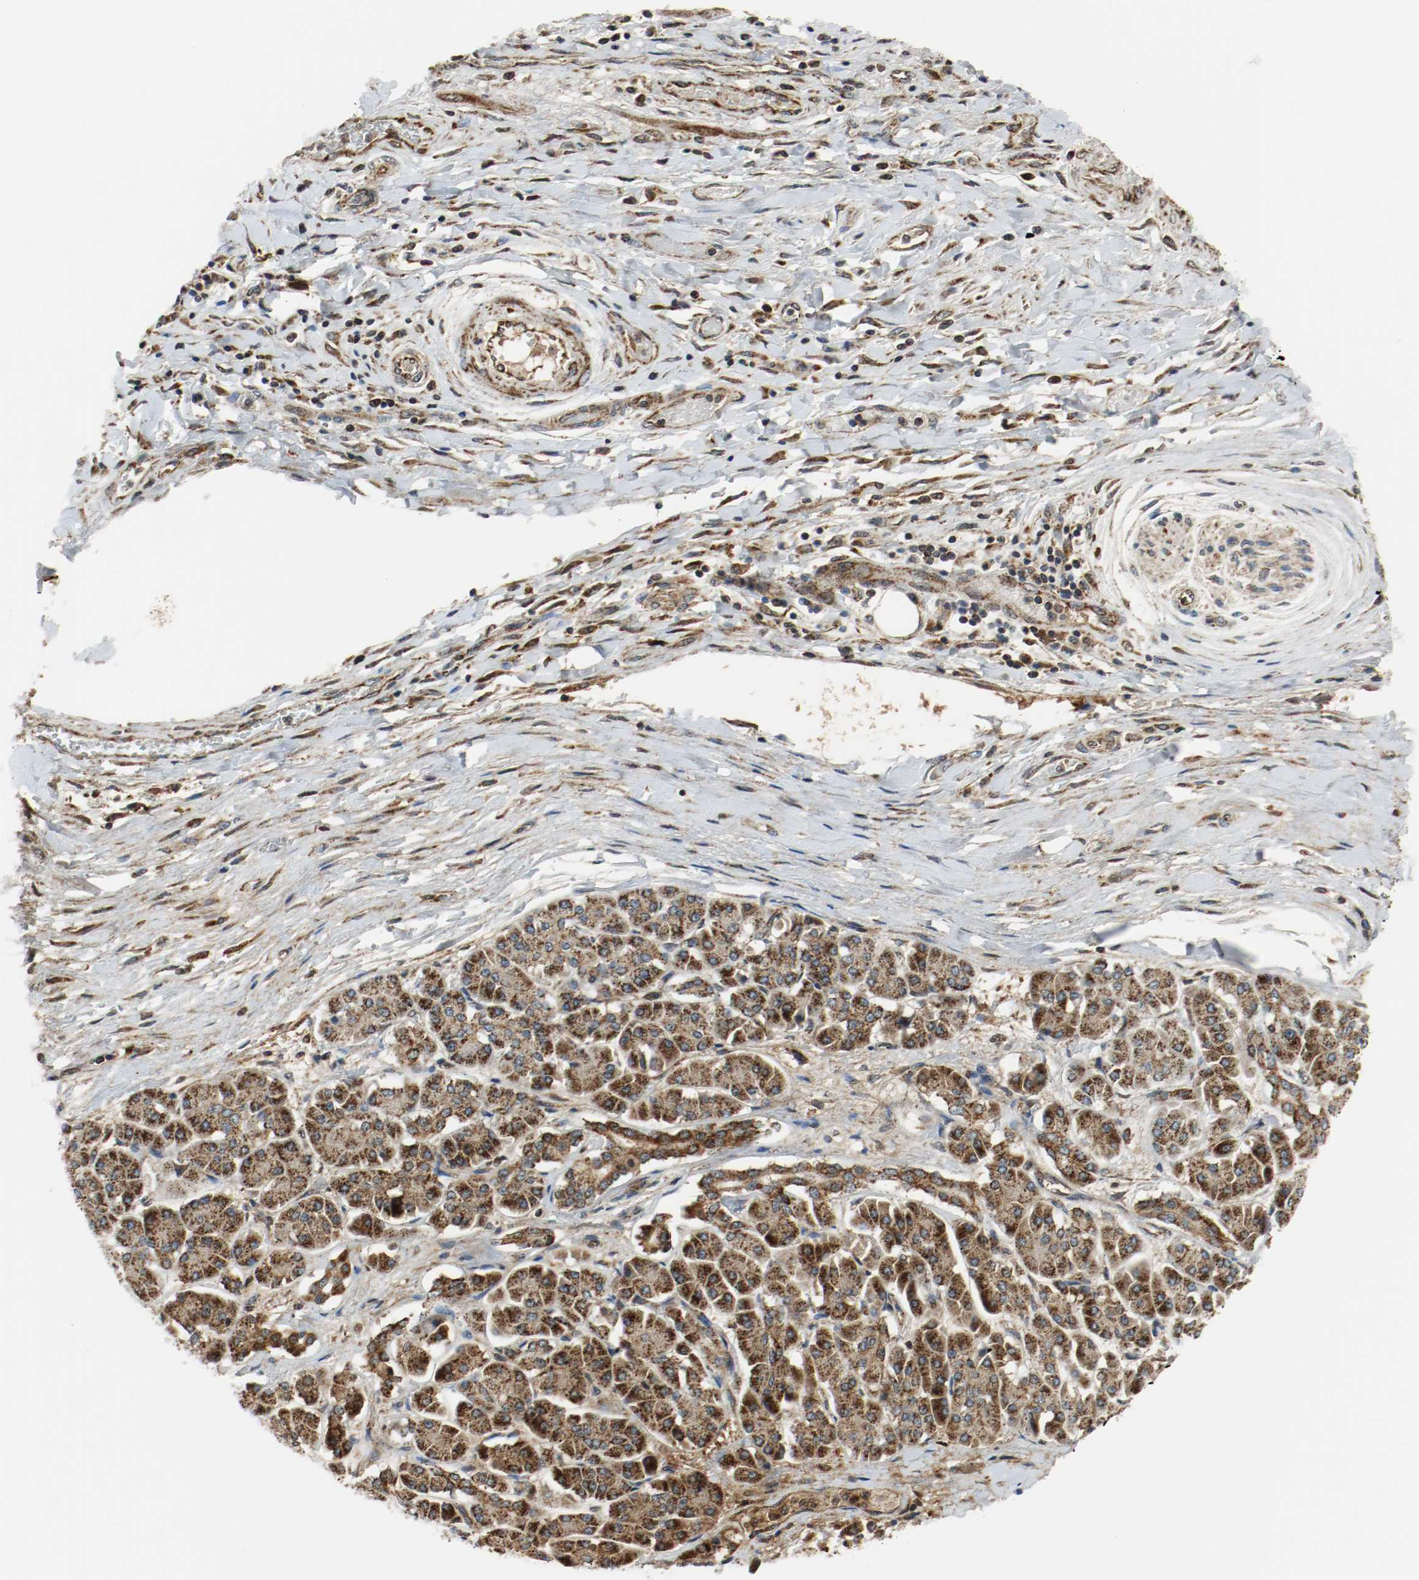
{"staining": {"intensity": "strong", "quantity": ">75%", "location": "cytoplasmic/membranous,nuclear"}, "tissue": "pancreatic cancer", "cell_type": "Tumor cells", "image_type": "cancer", "snomed": [{"axis": "morphology", "description": "Adenocarcinoma, NOS"}, {"axis": "topography", "description": "Pancreas"}], "caption": "An IHC micrograph of neoplastic tissue is shown. Protein staining in brown shows strong cytoplasmic/membranous and nuclear positivity in pancreatic cancer within tumor cells.", "gene": "TXNRD1", "patient": {"sex": "male", "age": 46}}